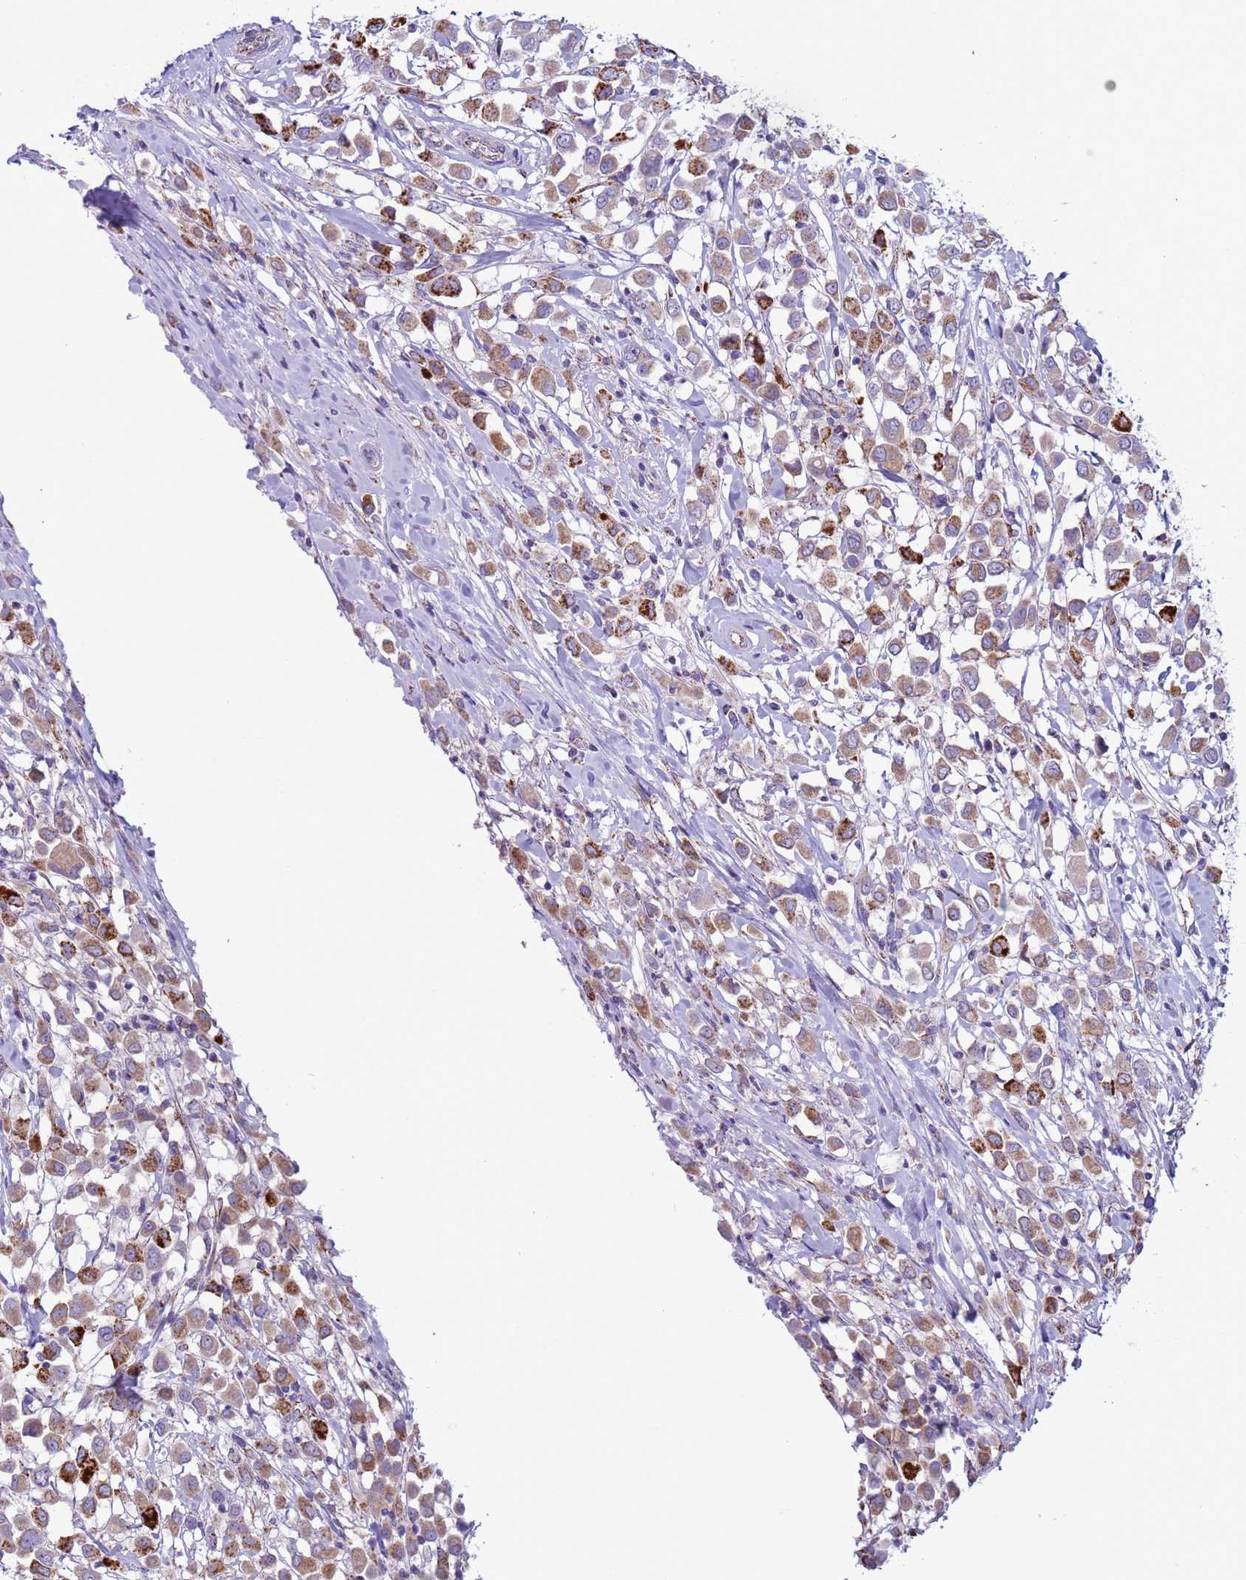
{"staining": {"intensity": "moderate", "quantity": "25%-75%", "location": "cytoplasmic/membranous"}, "tissue": "breast cancer", "cell_type": "Tumor cells", "image_type": "cancer", "snomed": [{"axis": "morphology", "description": "Duct carcinoma"}, {"axis": "topography", "description": "Breast"}], "caption": "Immunohistochemistry (IHC) photomicrograph of human intraductal carcinoma (breast) stained for a protein (brown), which reveals medium levels of moderate cytoplasmic/membranous staining in about 25%-75% of tumor cells.", "gene": "NCALD", "patient": {"sex": "female", "age": 61}}